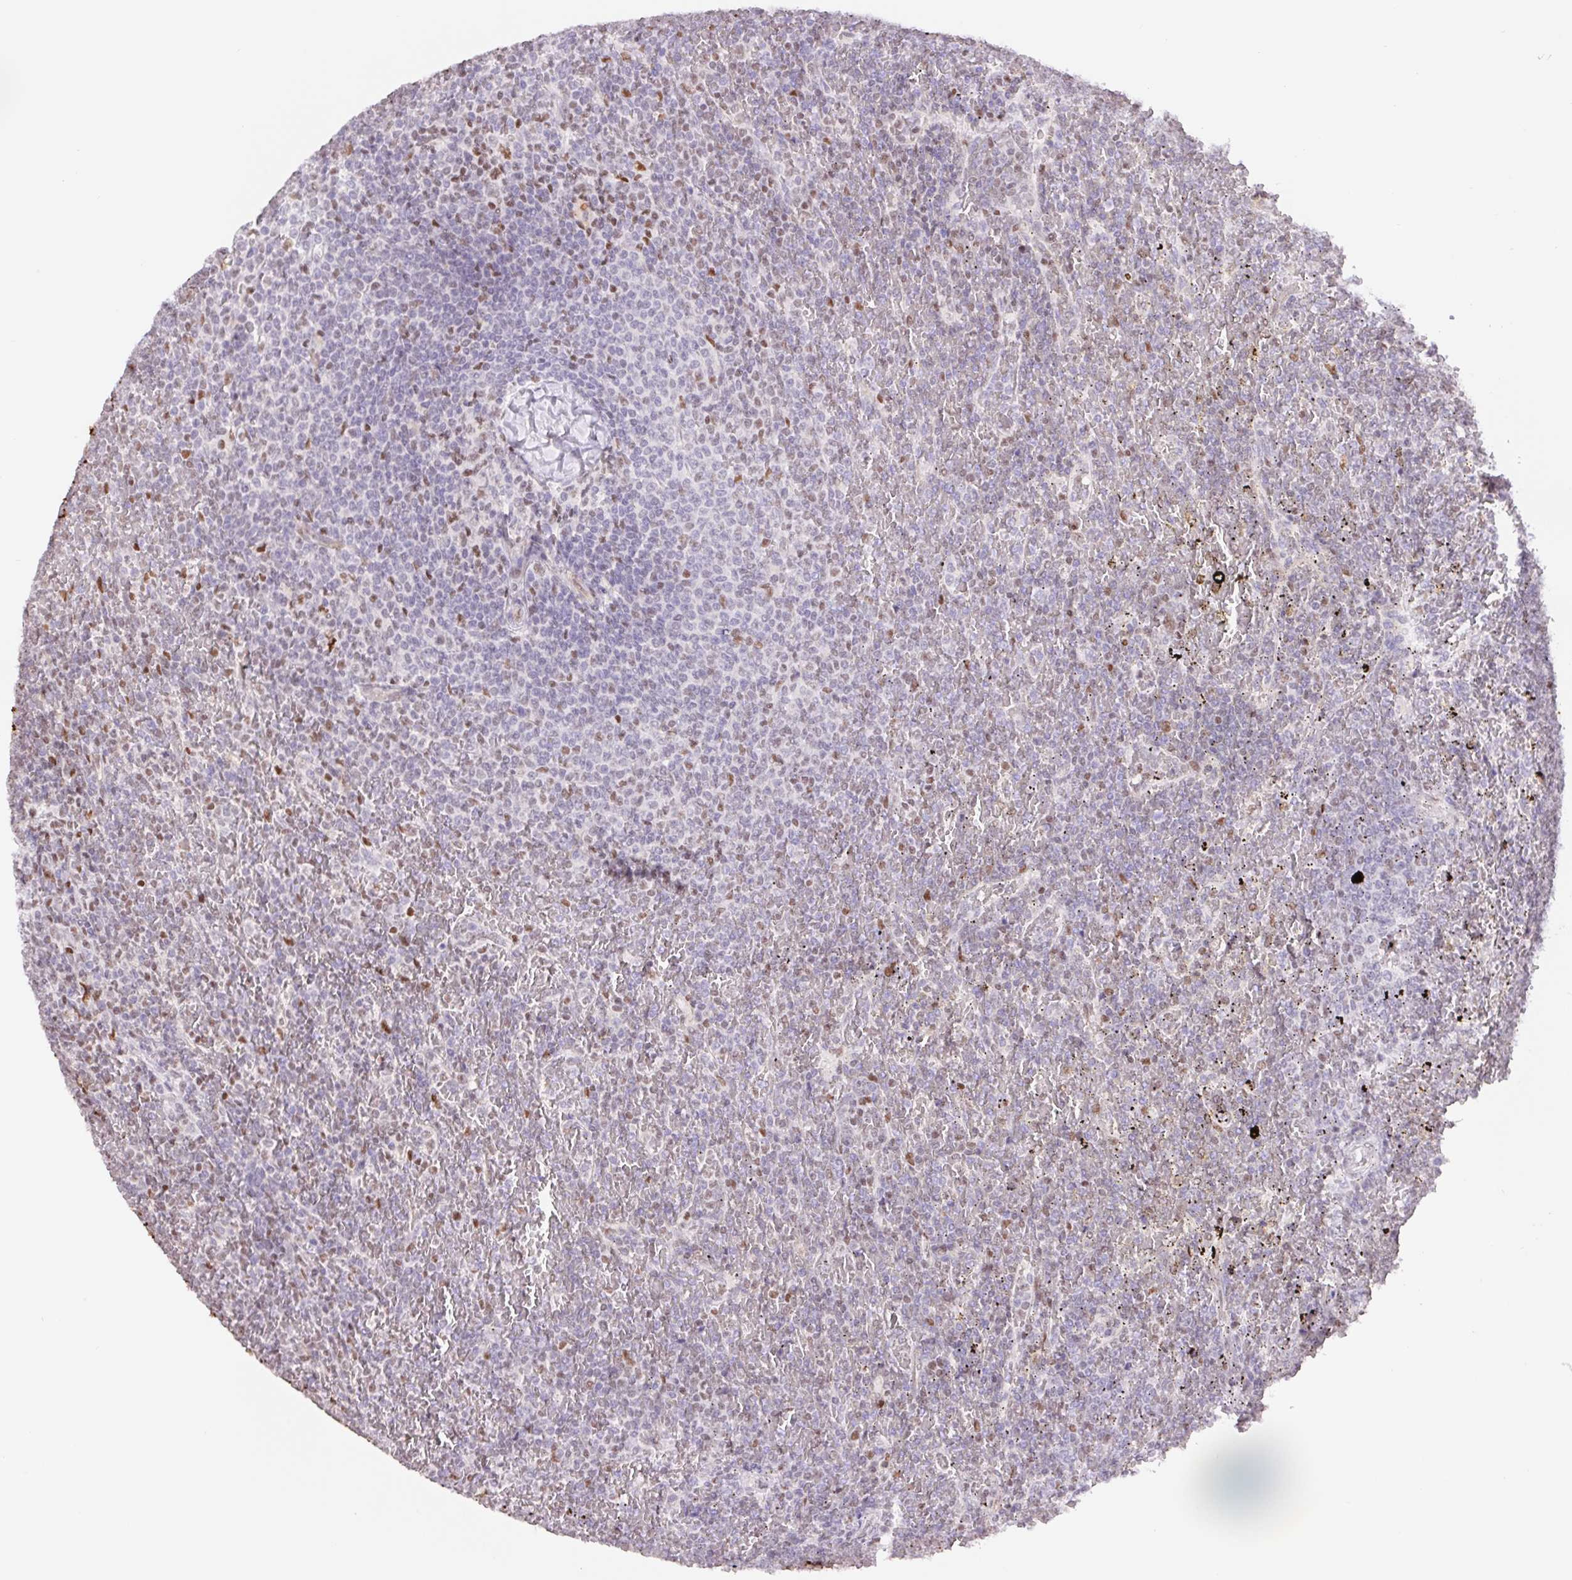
{"staining": {"intensity": "weak", "quantity": "<25%", "location": "nuclear"}, "tissue": "lymphoma", "cell_type": "Tumor cells", "image_type": "cancer", "snomed": [{"axis": "morphology", "description": "Malignant lymphoma, non-Hodgkin's type, Low grade"}, {"axis": "topography", "description": "Spleen"}], "caption": "The photomicrograph reveals no staining of tumor cells in malignant lymphoma, non-Hodgkin's type (low-grade). Nuclei are stained in blue.", "gene": "TRERF1", "patient": {"sex": "female", "age": 77}}